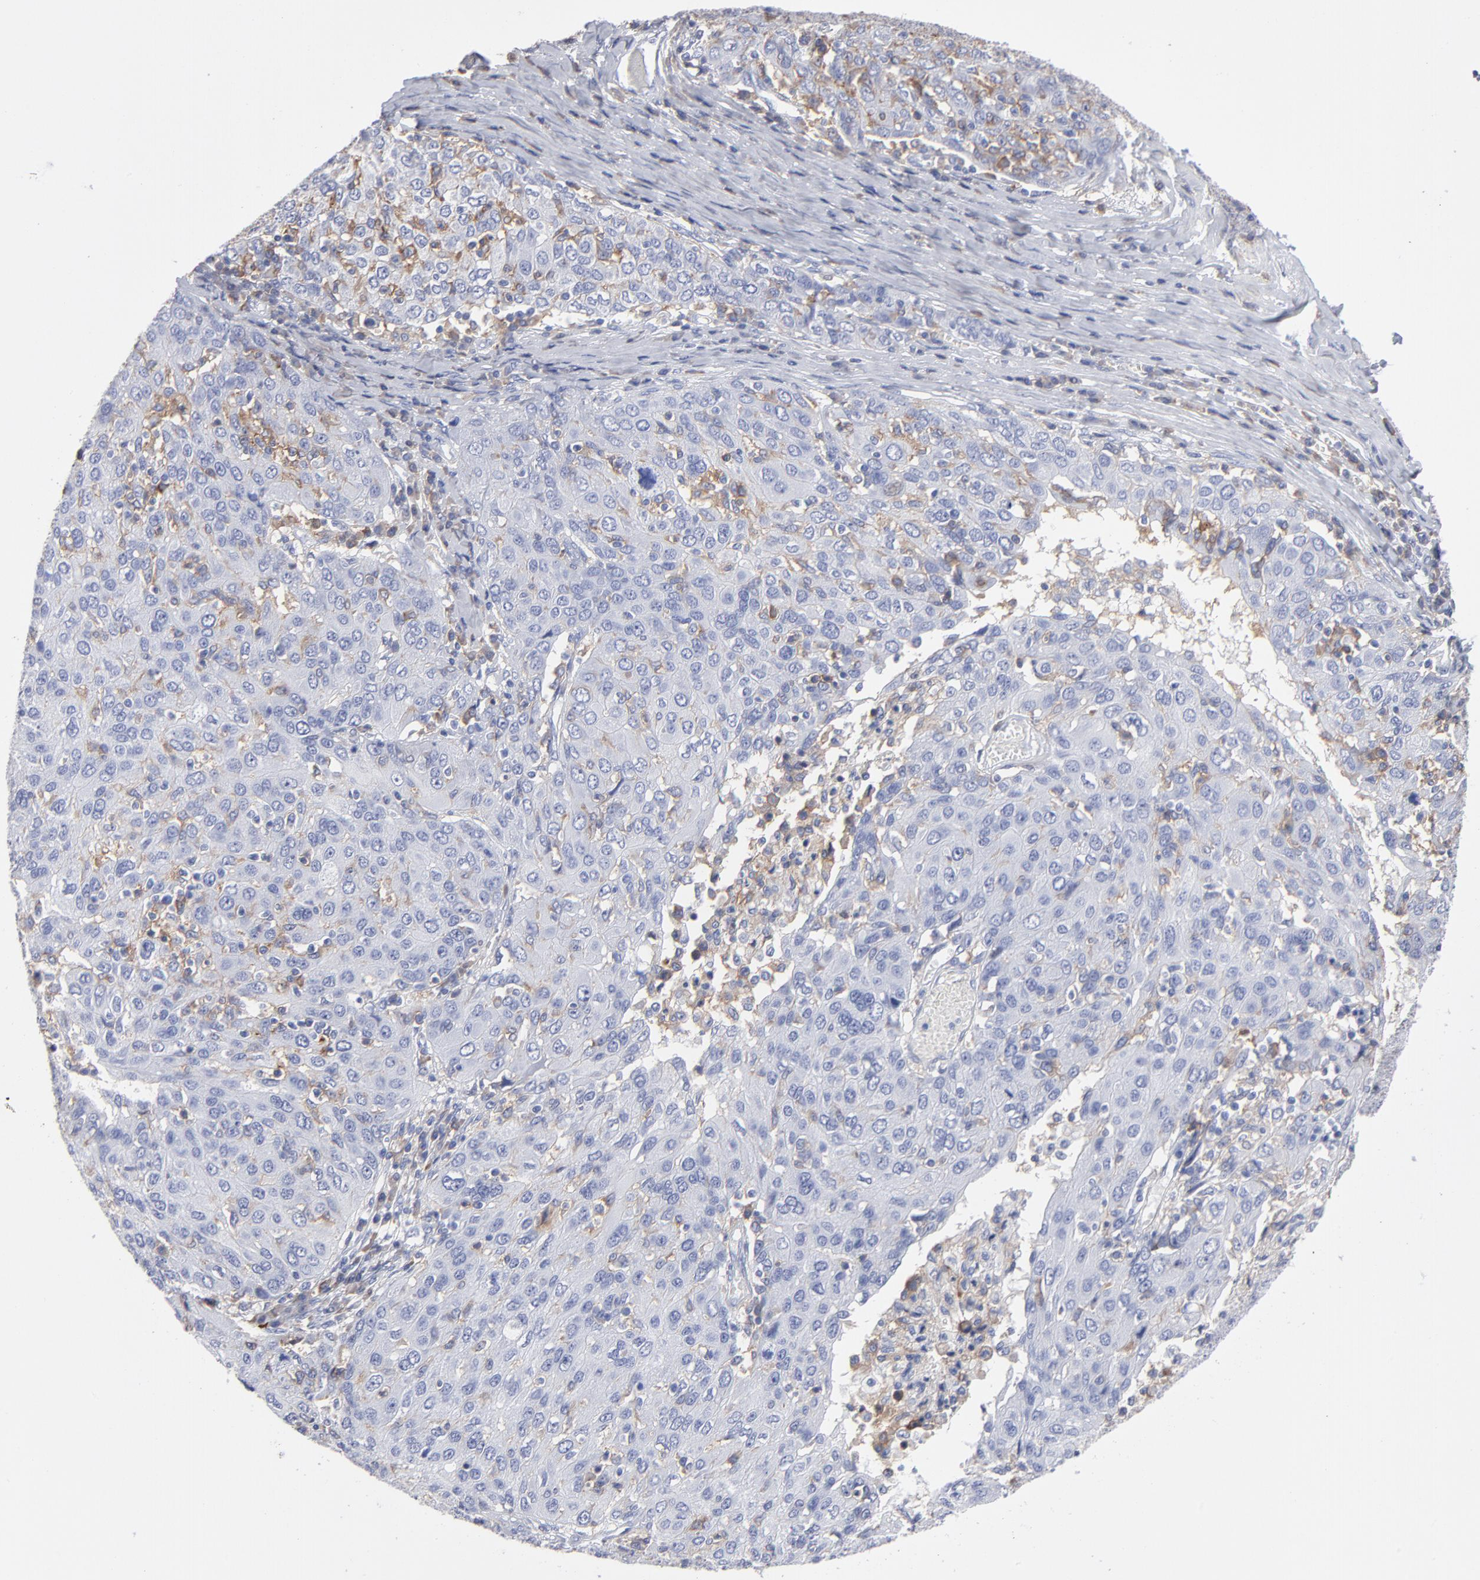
{"staining": {"intensity": "negative", "quantity": "none", "location": "none"}, "tissue": "ovarian cancer", "cell_type": "Tumor cells", "image_type": "cancer", "snomed": [{"axis": "morphology", "description": "Carcinoma, endometroid"}, {"axis": "topography", "description": "Ovary"}], "caption": "This micrograph is of ovarian endometroid carcinoma stained with IHC to label a protein in brown with the nuclei are counter-stained blue. There is no staining in tumor cells.", "gene": "LAT2", "patient": {"sex": "female", "age": 50}}